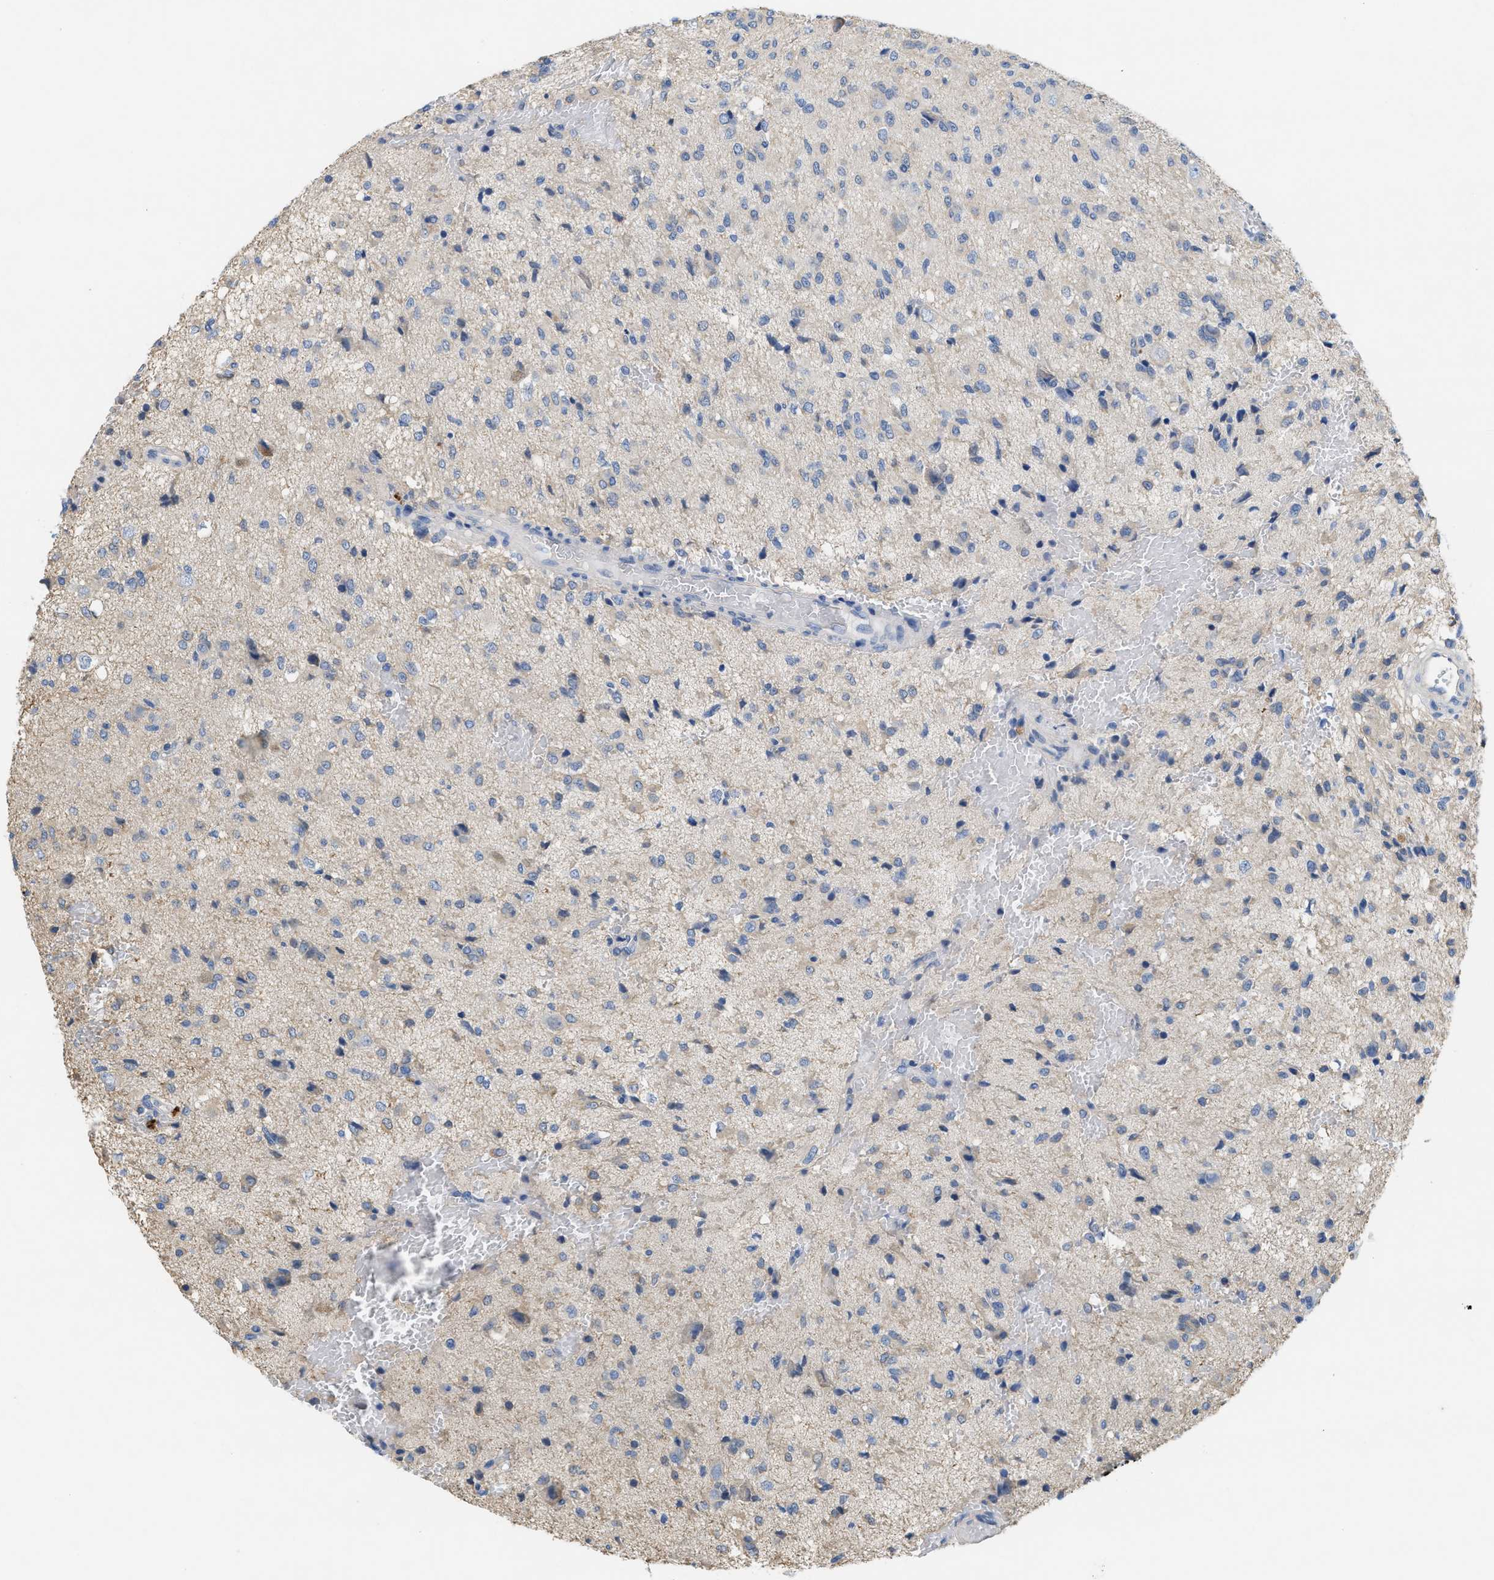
{"staining": {"intensity": "negative", "quantity": "none", "location": "none"}, "tissue": "glioma", "cell_type": "Tumor cells", "image_type": "cancer", "snomed": [{"axis": "morphology", "description": "Glioma, malignant, High grade"}, {"axis": "topography", "description": "Brain"}], "caption": "The photomicrograph demonstrates no significant positivity in tumor cells of malignant glioma (high-grade). The staining is performed using DAB brown chromogen with nuclei counter-stained in using hematoxylin.", "gene": "CPA2", "patient": {"sex": "female", "age": 59}}